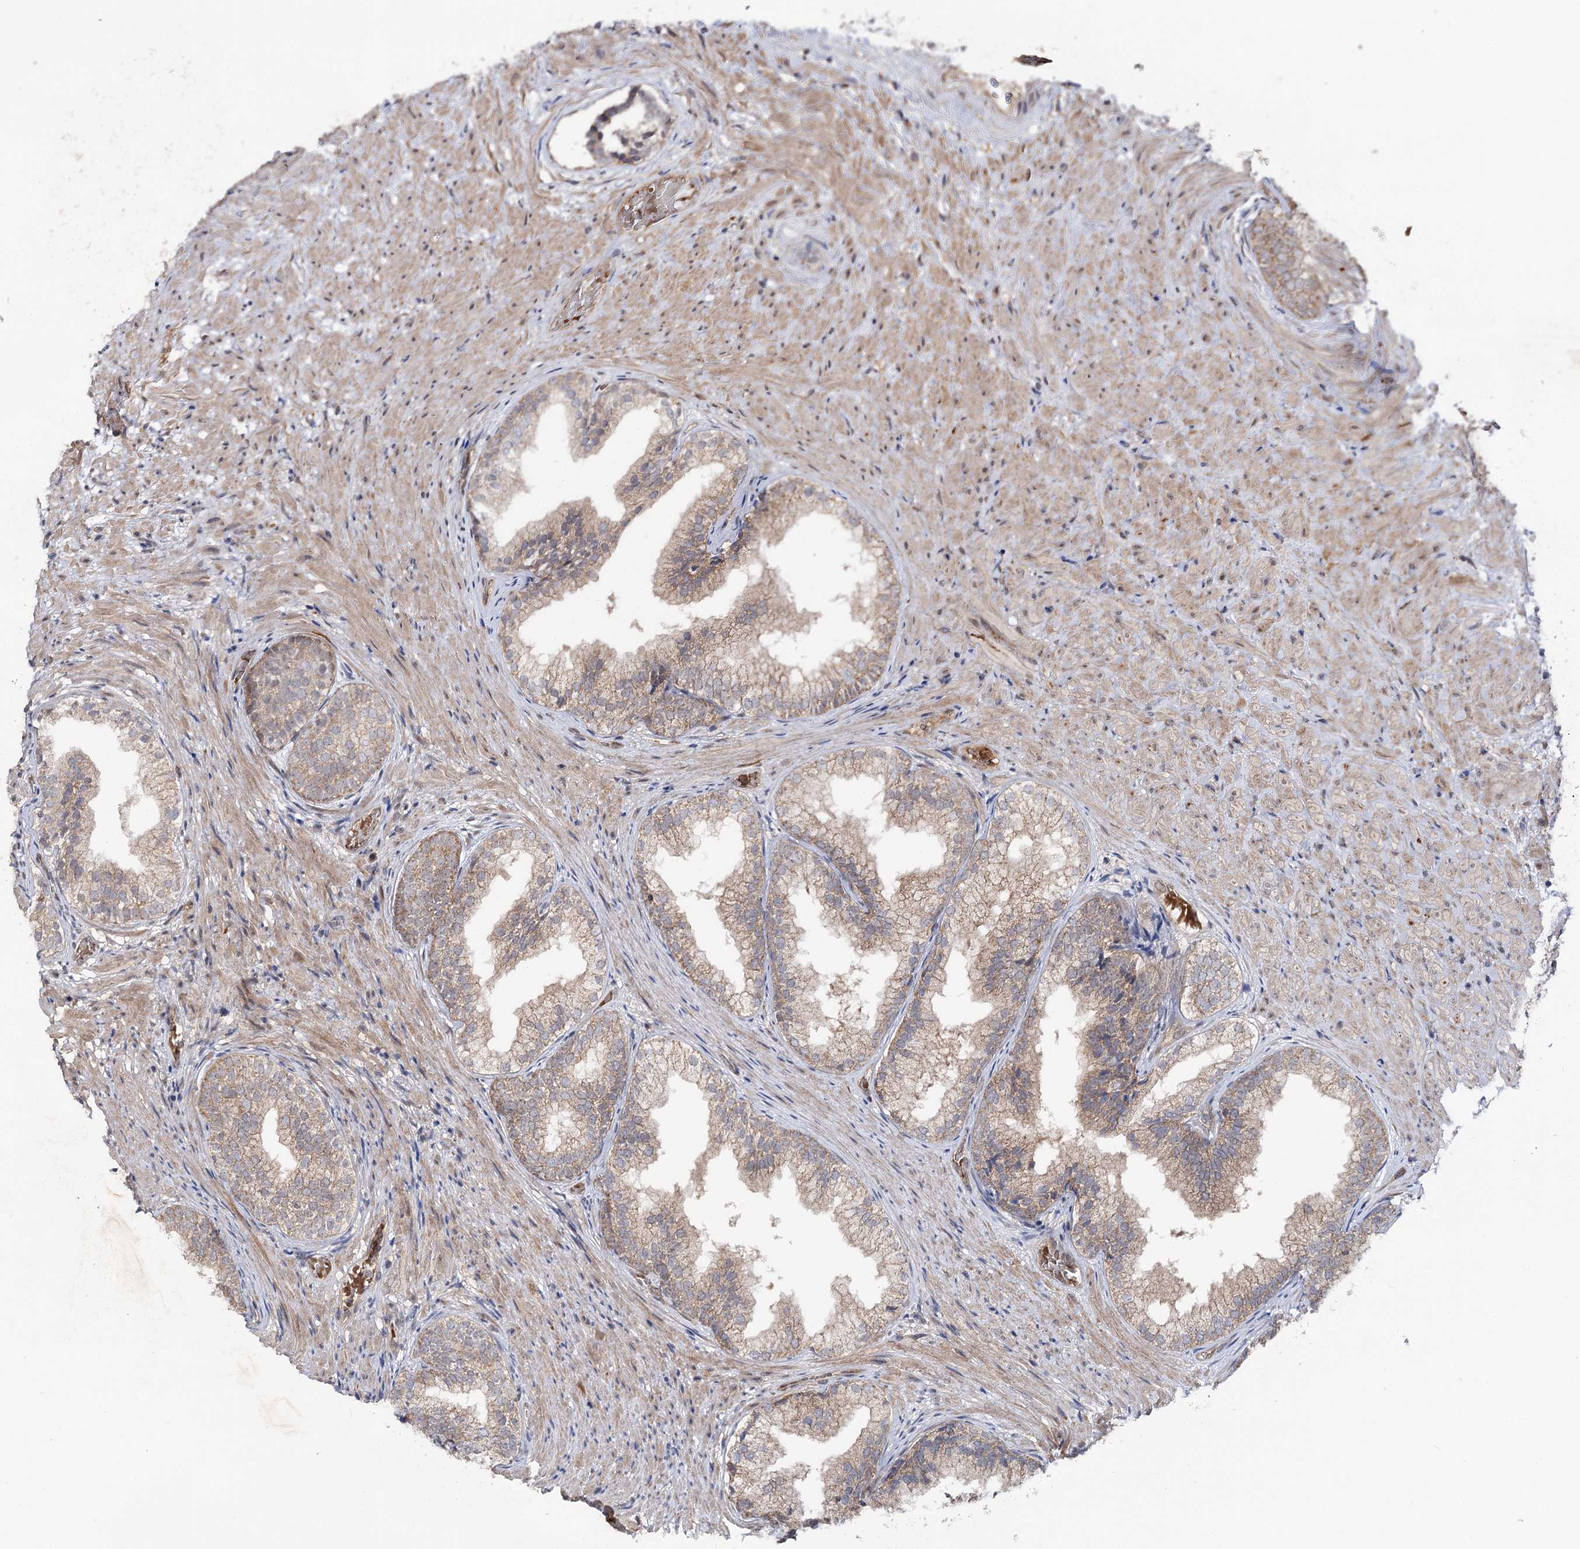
{"staining": {"intensity": "moderate", "quantity": "25%-75%", "location": "cytoplasmic/membranous"}, "tissue": "prostate", "cell_type": "Glandular cells", "image_type": "normal", "snomed": [{"axis": "morphology", "description": "Normal tissue, NOS"}, {"axis": "topography", "description": "Prostate"}], "caption": "Human prostate stained with a brown dye reveals moderate cytoplasmic/membranous positive staining in approximately 25%-75% of glandular cells.", "gene": "MSANTD2", "patient": {"sex": "male", "age": 76}}